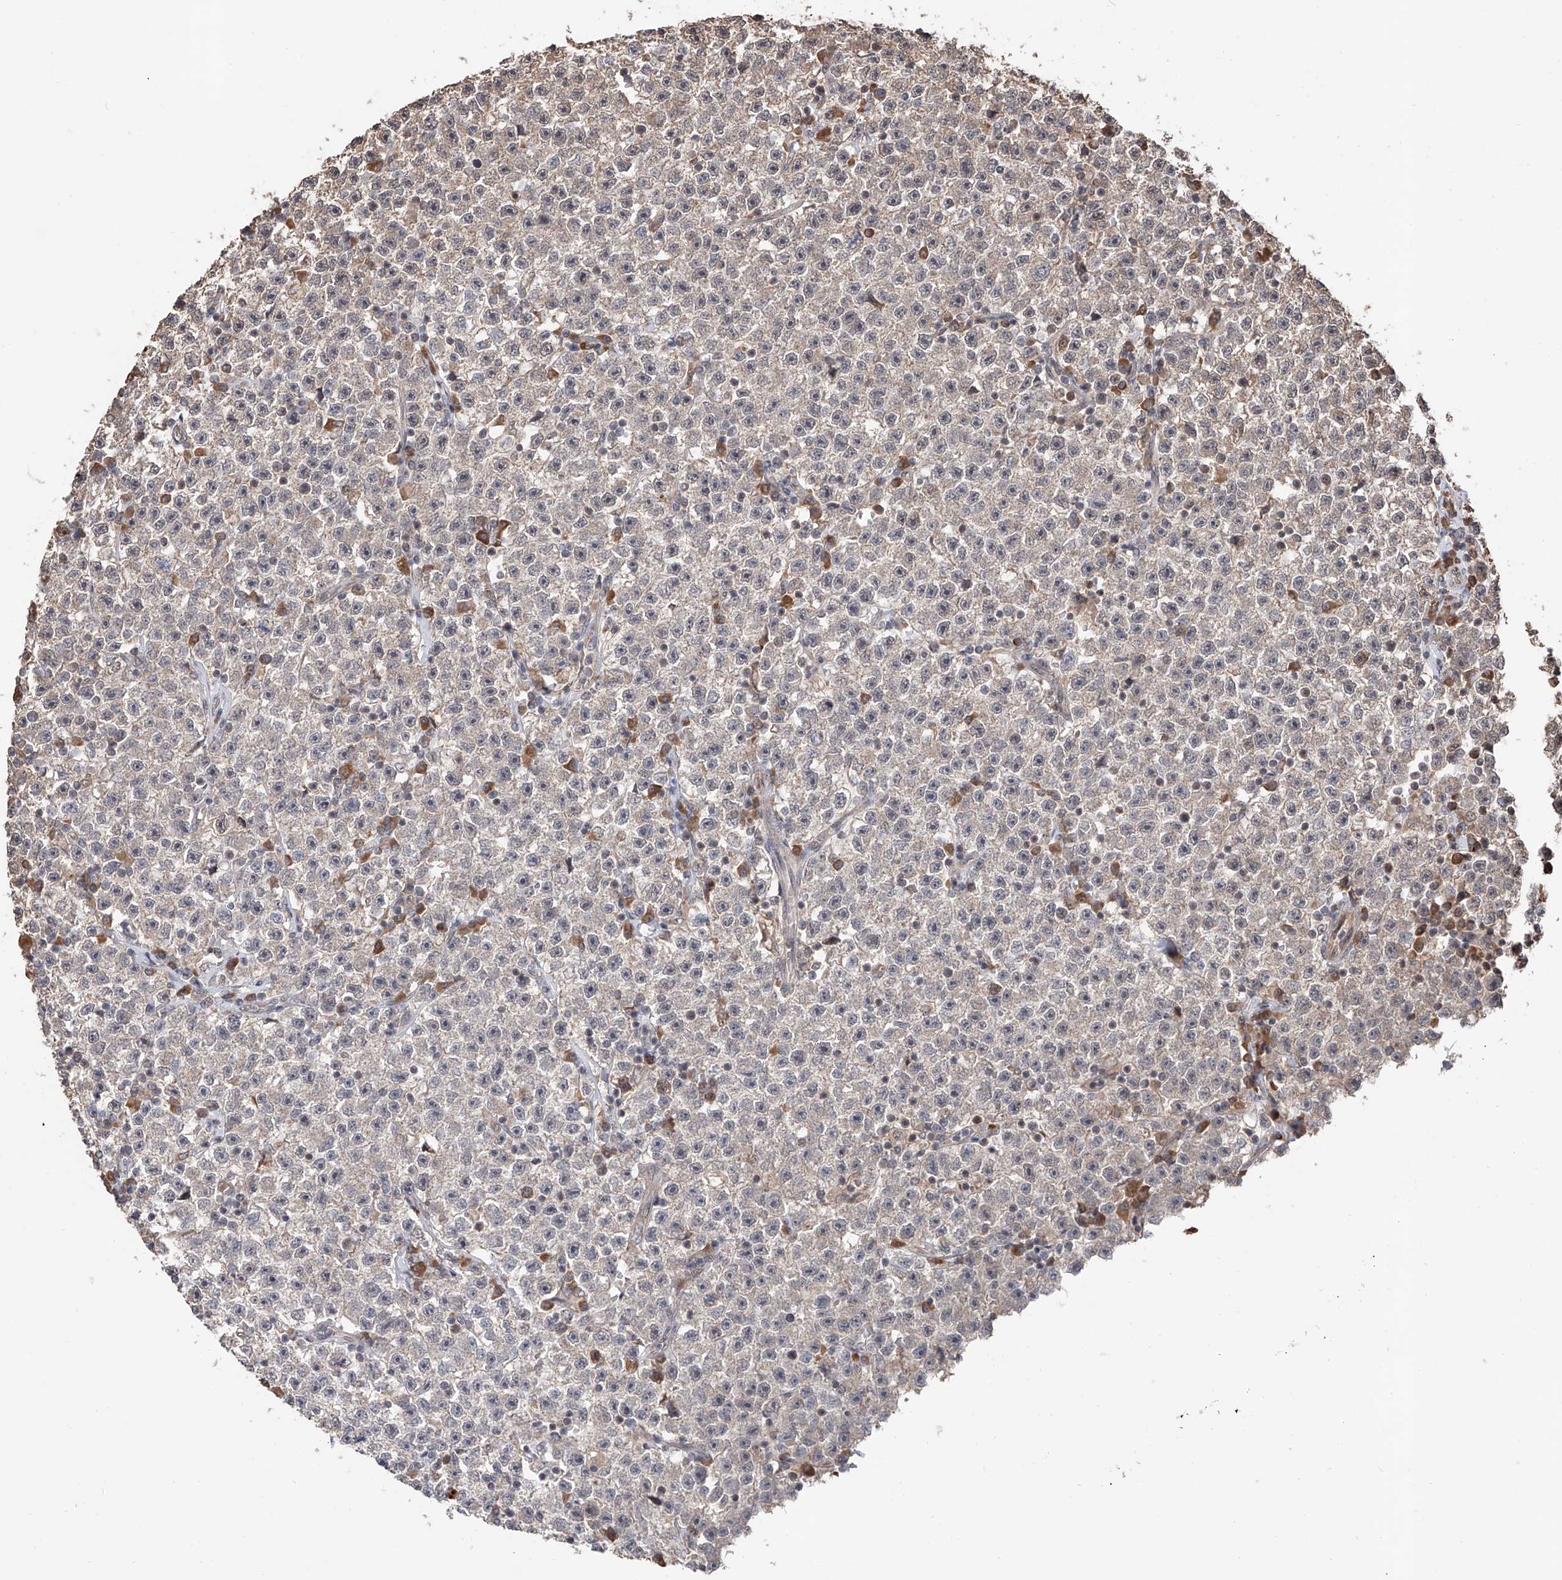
{"staining": {"intensity": "negative", "quantity": "none", "location": "none"}, "tissue": "testis cancer", "cell_type": "Tumor cells", "image_type": "cancer", "snomed": [{"axis": "morphology", "description": "Seminoma, NOS"}, {"axis": "topography", "description": "Testis"}], "caption": "Seminoma (testis) was stained to show a protein in brown. There is no significant expression in tumor cells. (DAB immunohistochemistry, high magnification).", "gene": "FAM135A", "patient": {"sex": "male", "age": 22}}